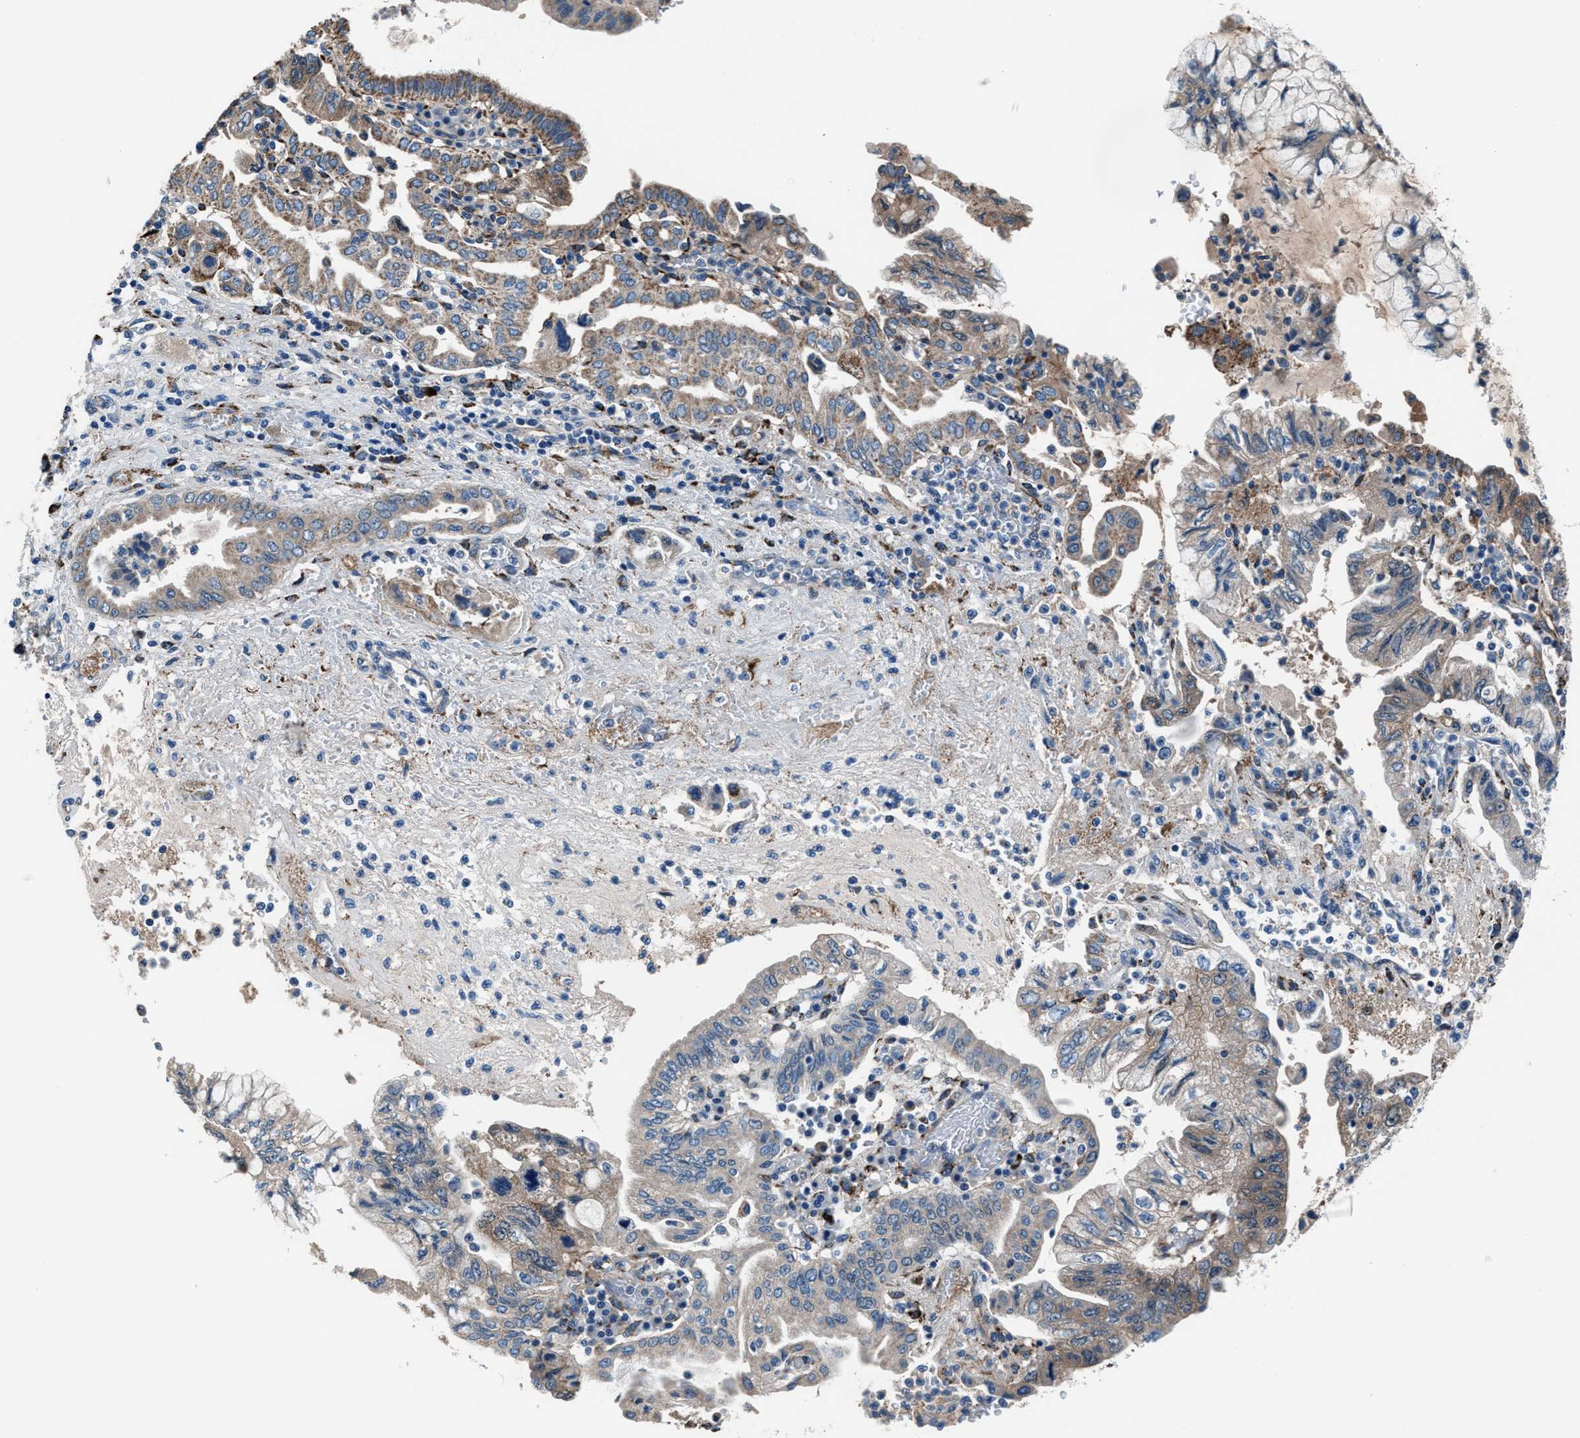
{"staining": {"intensity": "moderate", "quantity": ">75%", "location": "cytoplasmic/membranous"}, "tissue": "pancreatic cancer", "cell_type": "Tumor cells", "image_type": "cancer", "snomed": [{"axis": "morphology", "description": "Adenocarcinoma, NOS"}, {"axis": "topography", "description": "Pancreas"}], "caption": "The histopathology image shows immunohistochemical staining of pancreatic adenocarcinoma. There is moderate cytoplasmic/membranous staining is seen in approximately >75% of tumor cells.", "gene": "PRTFDC1", "patient": {"sex": "female", "age": 73}}